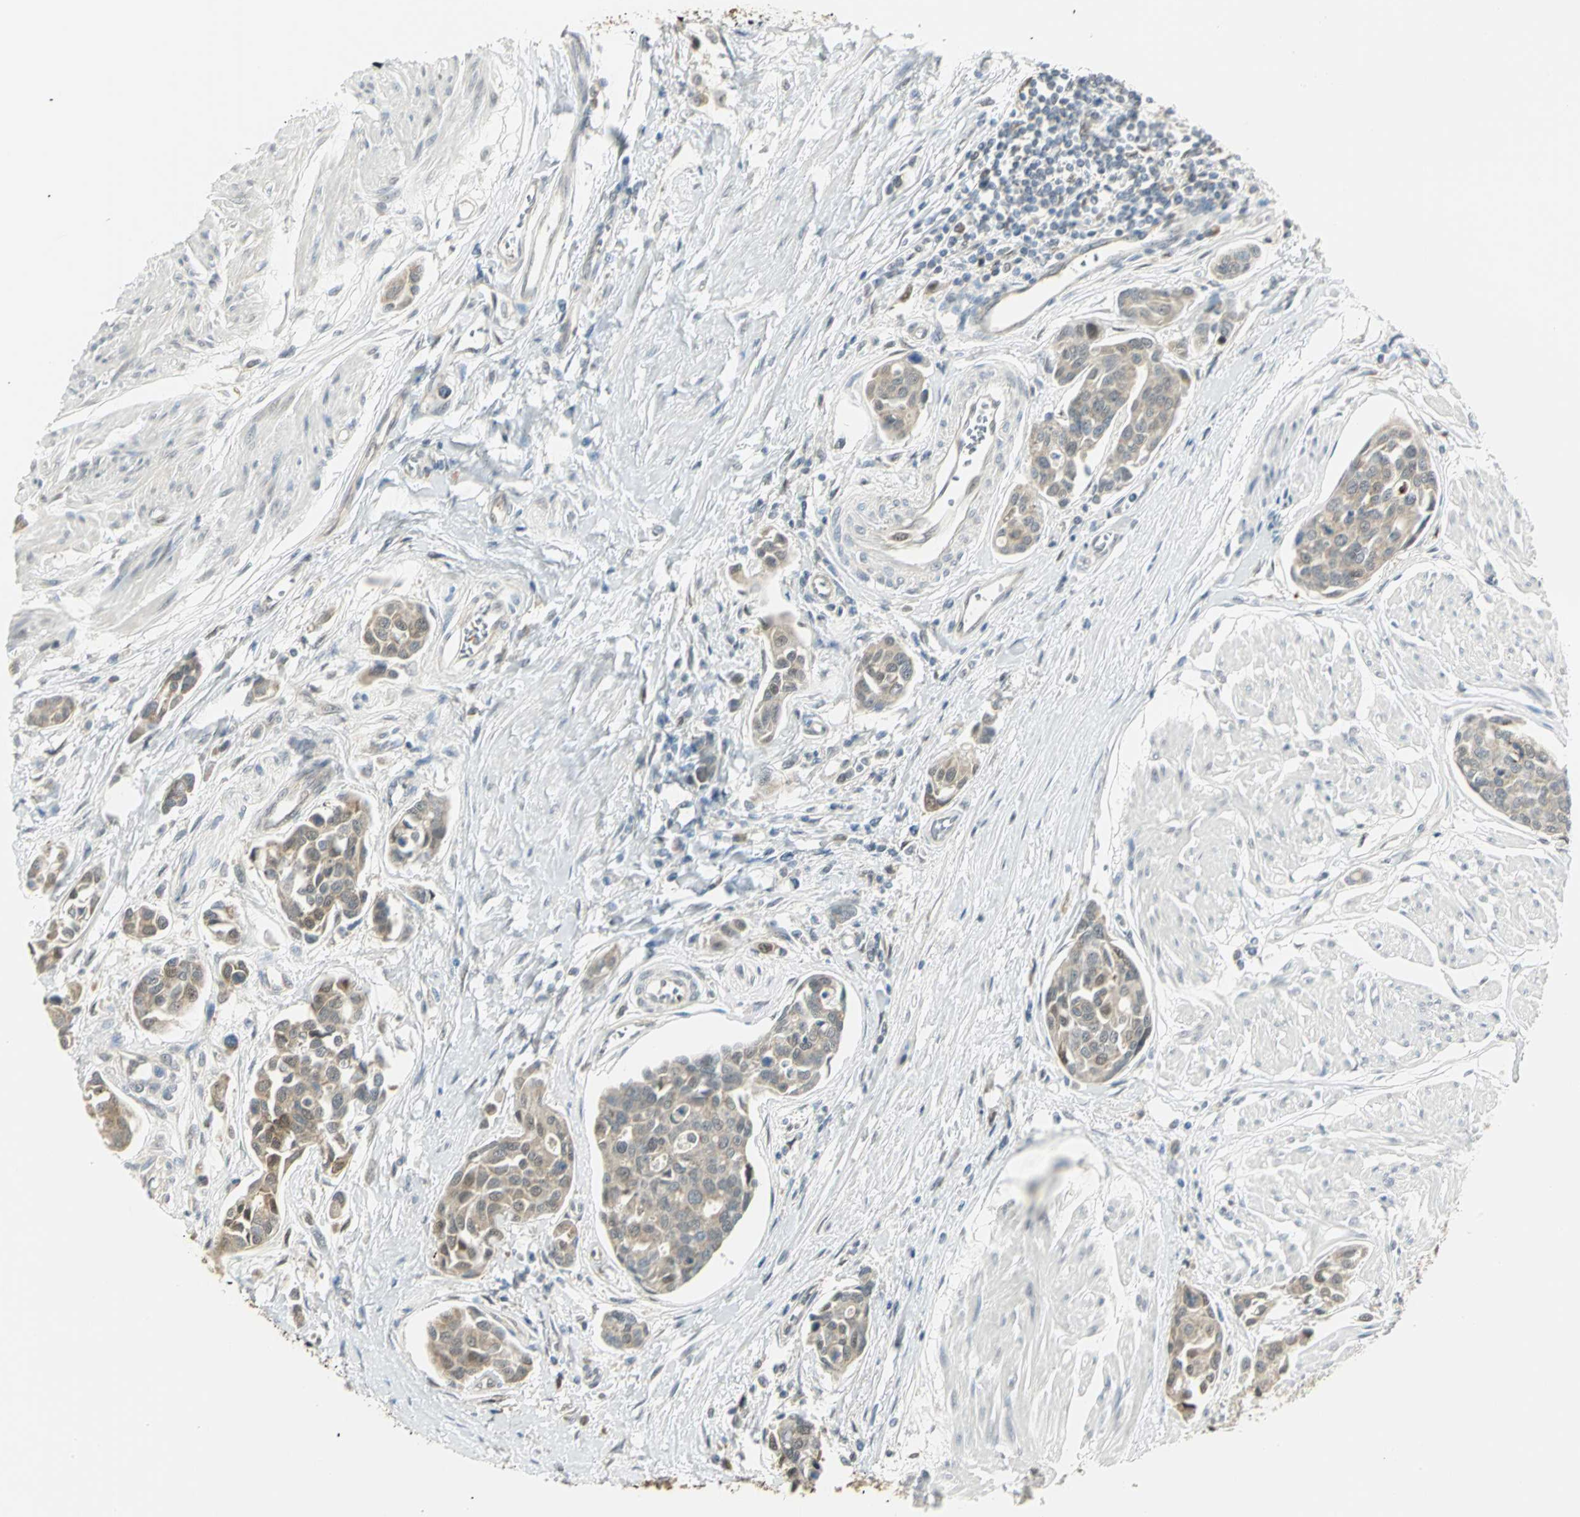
{"staining": {"intensity": "weak", "quantity": ">75%", "location": "cytoplasmic/membranous"}, "tissue": "urothelial cancer", "cell_type": "Tumor cells", "image_type": "cancer", "snomed": [{"axis": "morphology", "description": "Urothelial carcinoma, High grade"}, {"axis": "topography", "description": "Urinary bladder"}], "caption": "Immunohistochemistry micrograph of human urothelial carcinoma (high-grade) stained for a protein (brown), which exhibits low levels of weak cytoplasmic/membranous expression in about >75% of tumor cells.", "gene": "PSMC4", "patient": {"sex": "male", "age": 78}}